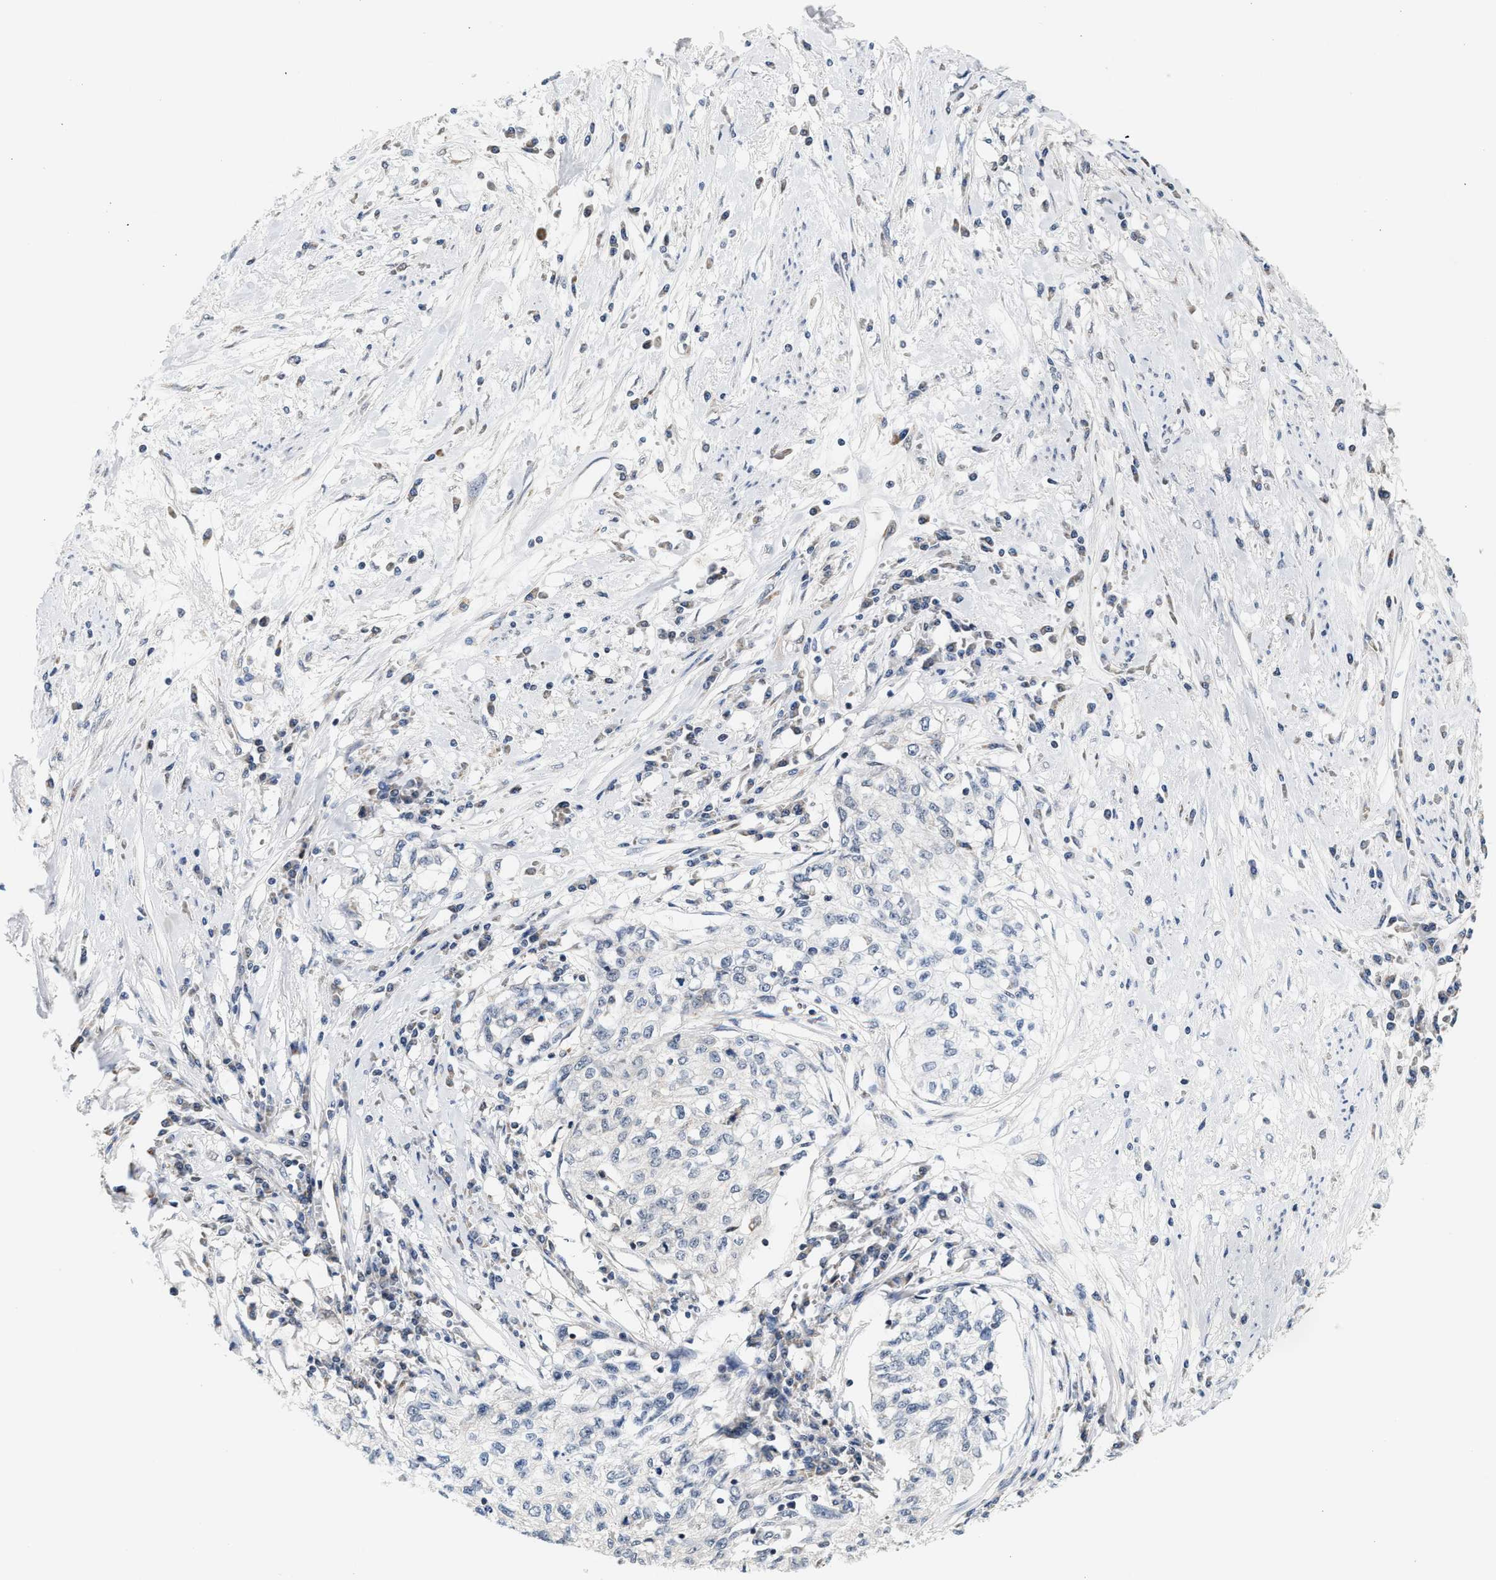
{"staining": {"intensity": "negative", "quantity": "none", "location": "none"}, "tissue": "cervical cancer", "cell_type": "Tumor cells", "image_type": "cancer", "snomed": [{"axis": "morphology", "description": "Squamous cell carcinoma, NOS"}, {"axis": "topography", "description": "Cervix"}], "caption": "Immunohistochemistry histopathology image of neoplastic tissue: cervical cancer (squamous cell carcinoma) stained with DAB displays no significant protein positivity in tumor cells.", "gene": "GIGYF1", "patient": {"sex": "female", "age": 57}}